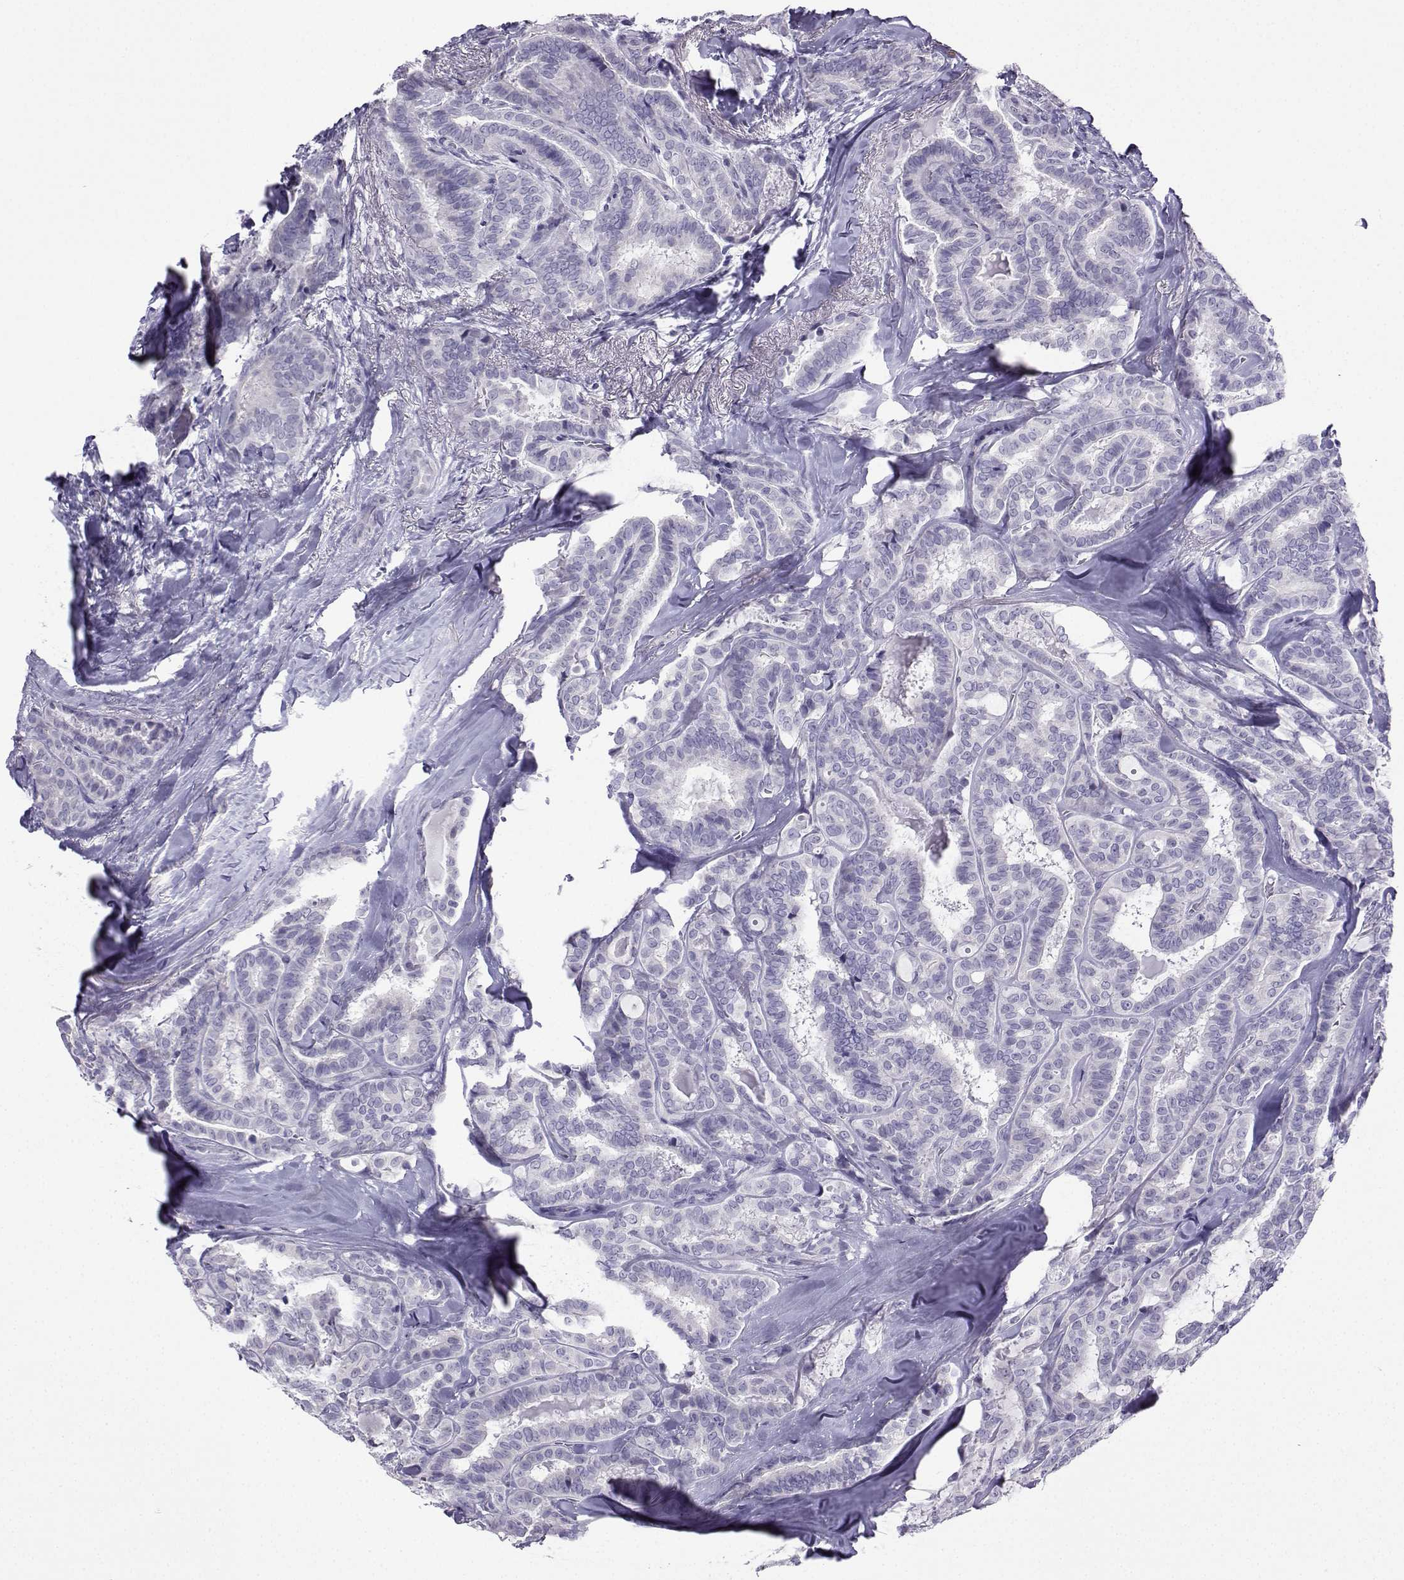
{"staining": {"intensity": "negative", "quantity": "none", "location": "none"}, "tissue": "thyroid cancer", "cell_type": "Tumor cells", "image_type": "cancer", "snomed": [{"axis": "morphology", "description": "Papillary adenocarcinoma, NOS"}, {"axis": "topography", "description": "Thyroid gland"}], "caption": "This micrograph is of thyroid cancer stained with immunohistochemistry to label a protein in brown with the nuclei are counter-stained blue. There is no staining in tumor cells. Nuclei are stained in blue.", "gene": "KIF17", "patient": {"sex": "female", "age": 39}}